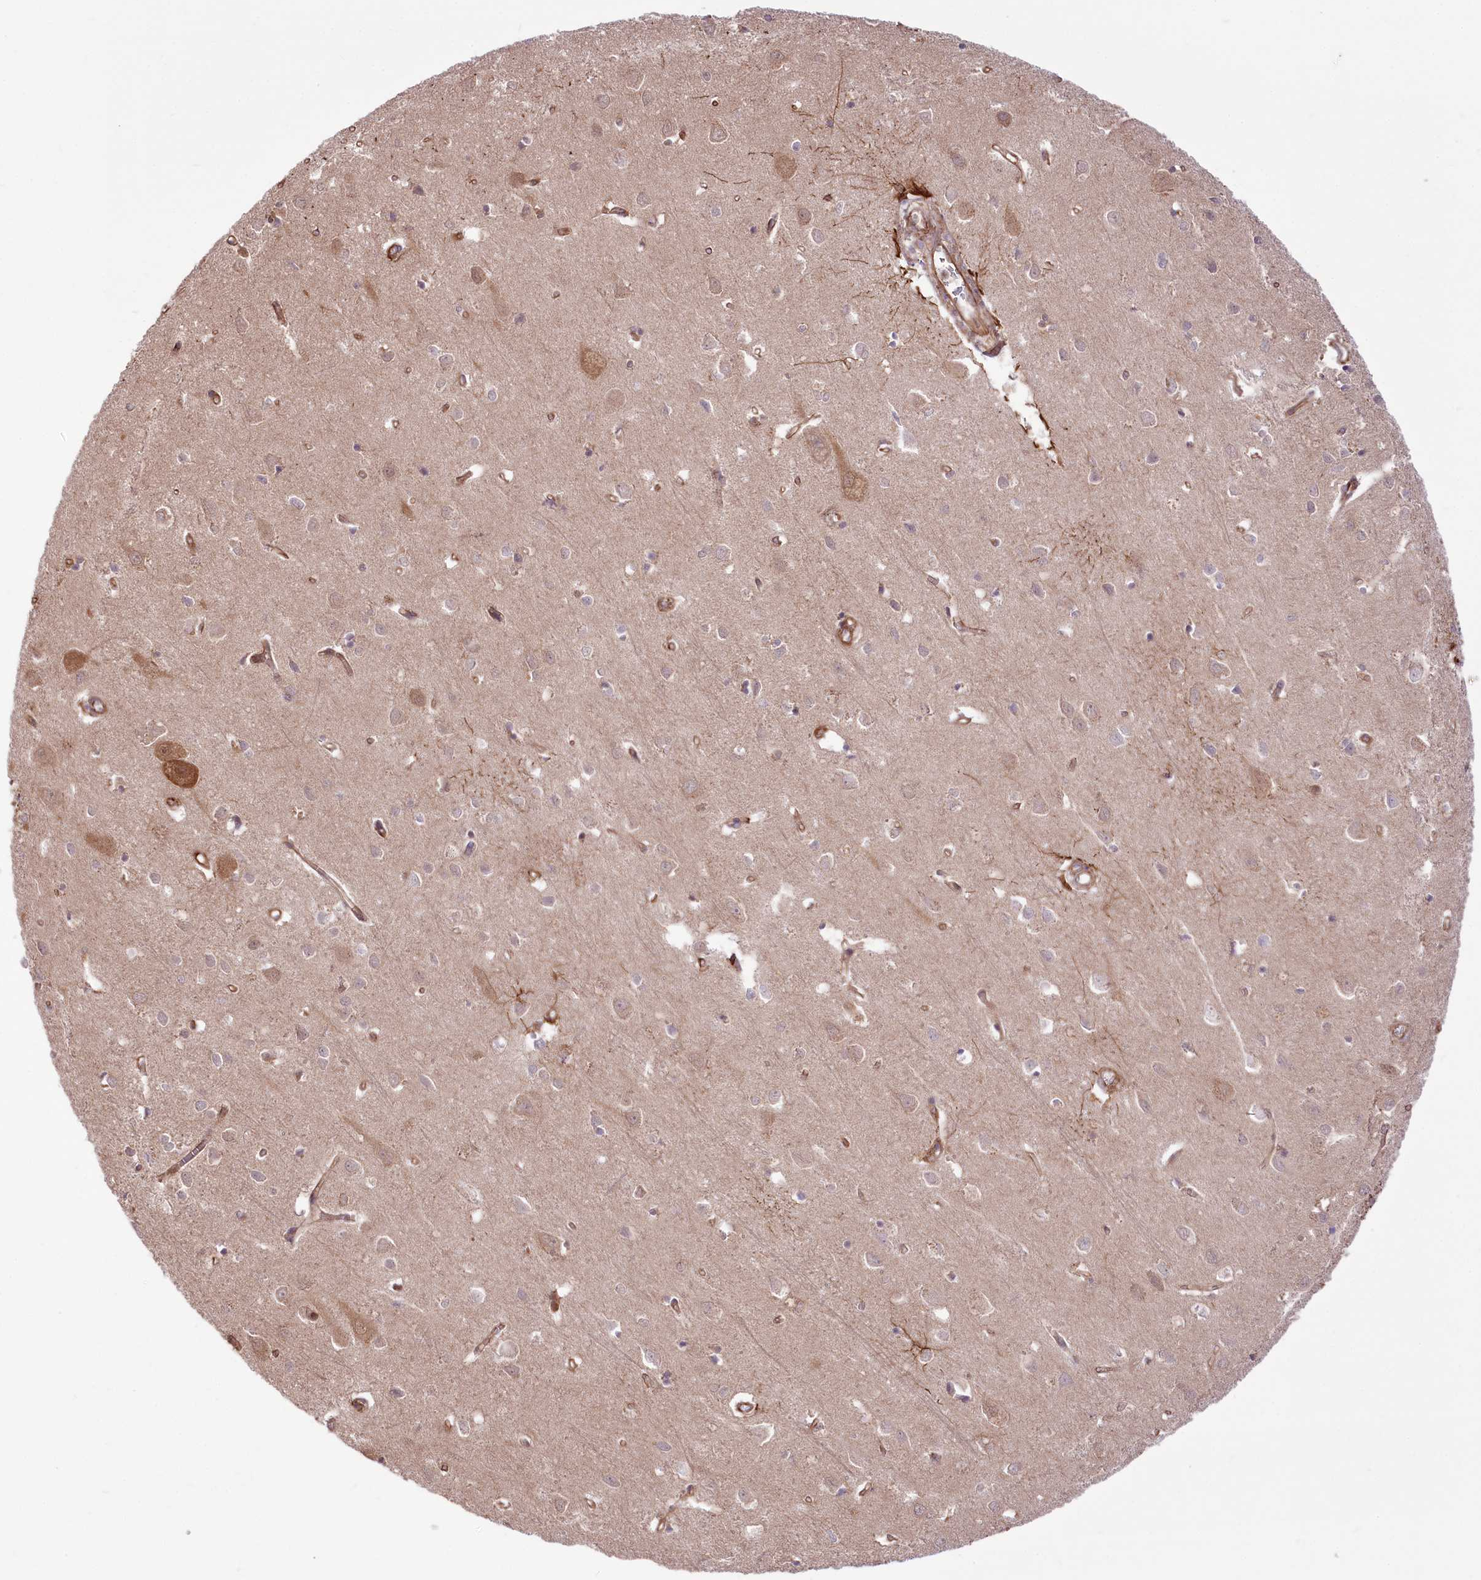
{"staining": {"intensity": "moderate", "quantity": ">75%", "location": "cytoplasmic/membranous"}, "tissue": "cerebral cortex", "cell_type": "Endothelial cells", "image_type": "normal", "snomed": [{"axis": "morphology", "description": "Normal tissue, NOS"}, {"axis": "topography", "description": "Cerebral cortex"}], "caption": "Immunohistochemistry (IHC) (DAB) staining of normal cerebral cortex displays moderate cytoplasmic/membranous protein staining in approximately >75% of endothelial cells.", "gene": "TTC1", "patient": {"sex": "female", "age": 64}}